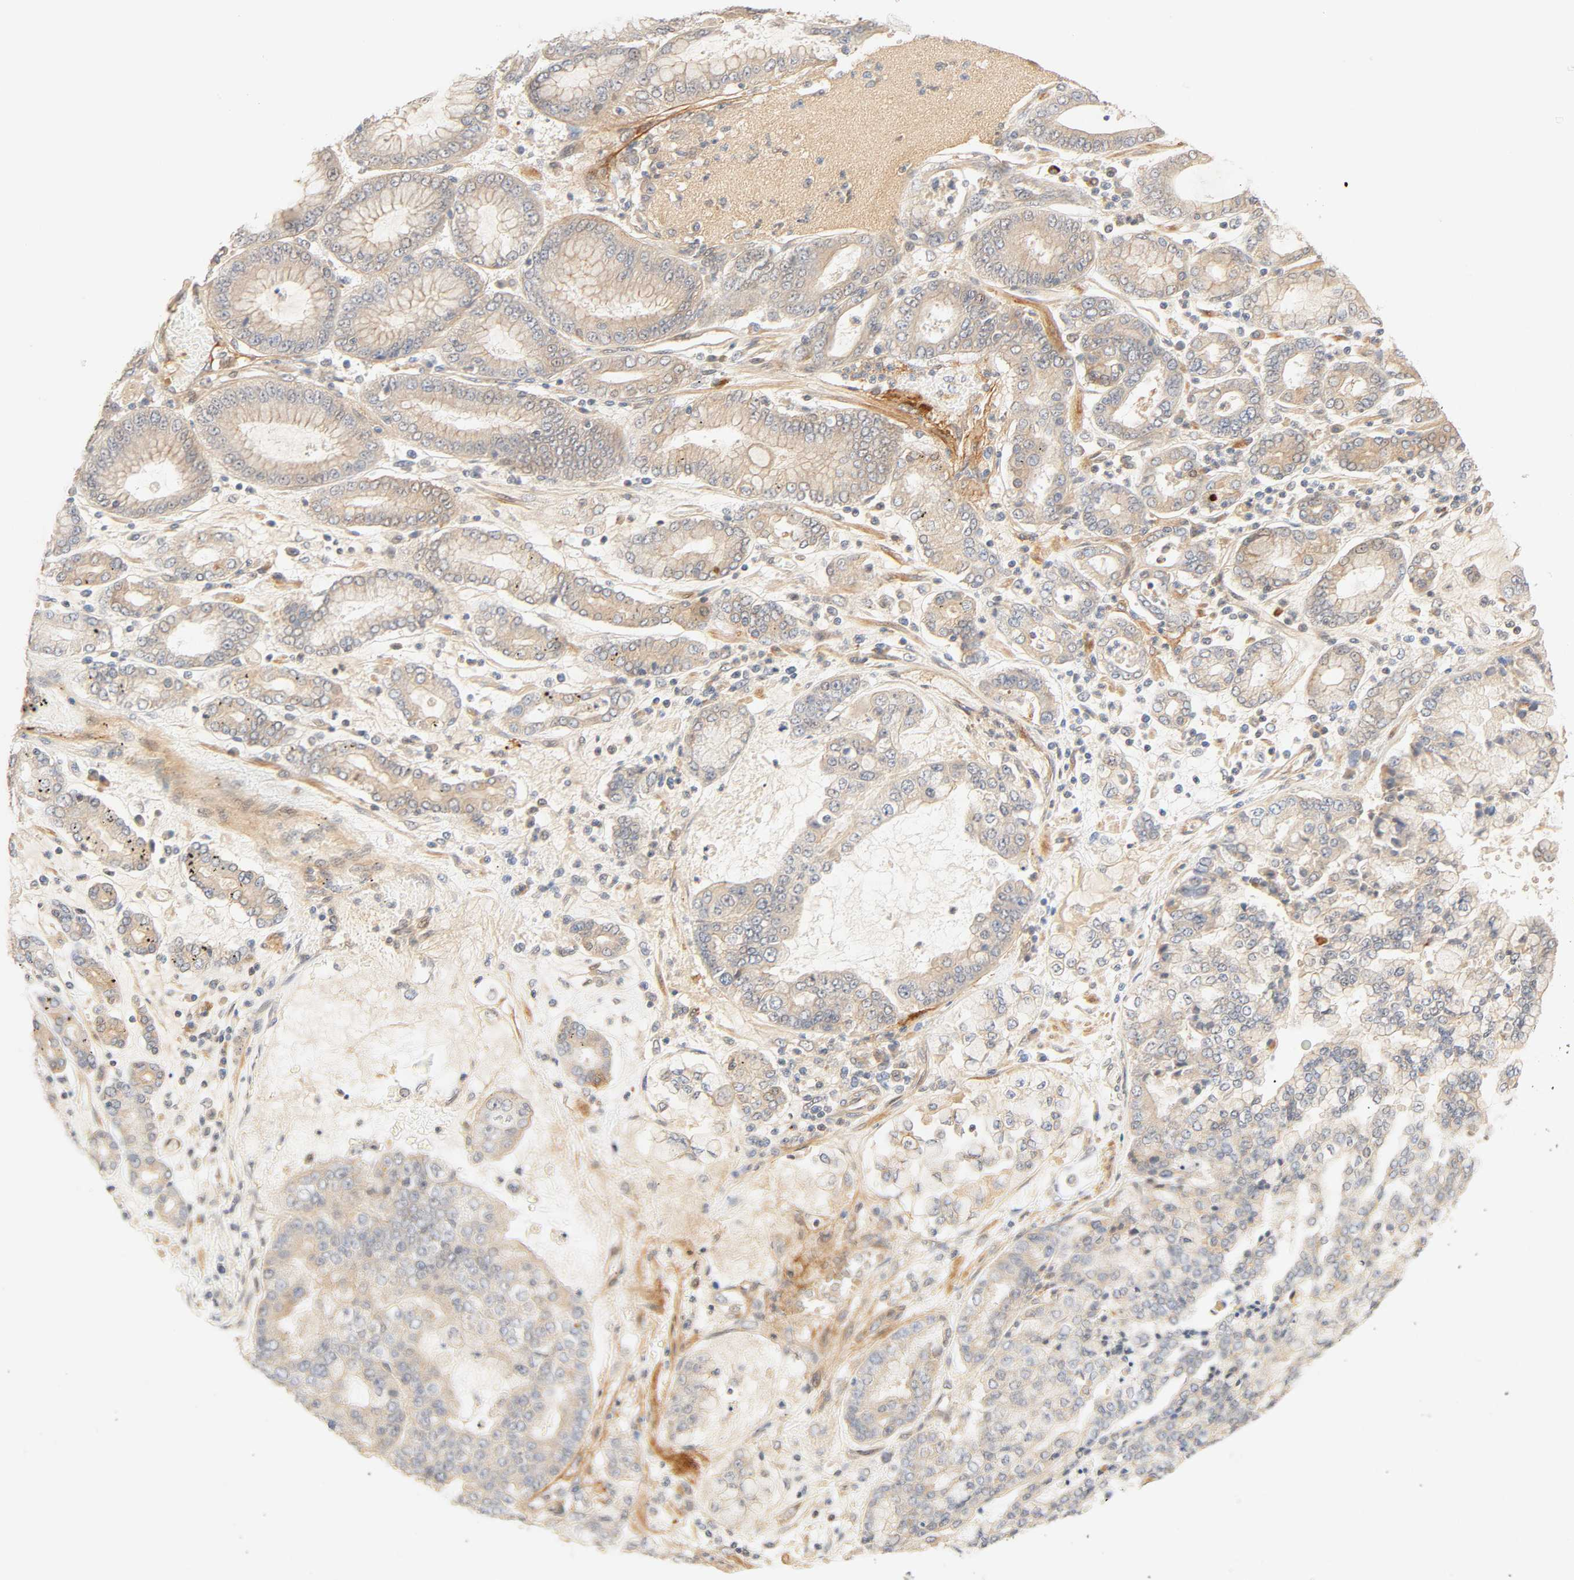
{"staining": {"intensity": "weak", "quantity": "25%-75%", "location": "cytoplasmic/membranous"}, "tissue": "stomach cancer", "cell_type": "Tumor cells", "image_type": "cancer", "snomed": [{"axis": "morphology", "description": "Normal tissue, NOS"}, {"axis": "morphology", "description": "Adenocarcinoma, NOS"}, {"axis": "topography", "description": "Stomach, upper"}, {"axis": "topography", "description": "Stomach"}], "caption": "Stomach cancer stained for a protein displays weak cytoplasmic/membranous positivity in tumor cells. The staining was performed using DAB (3,3'-diaminobenzidine) to visualize the protein expression in brown, while the nuclei were stained in blue with hematoxylin (Magnification: 20x).", "gene": "CACNA1G", "patient": {"sex": "male", "age": 76}}